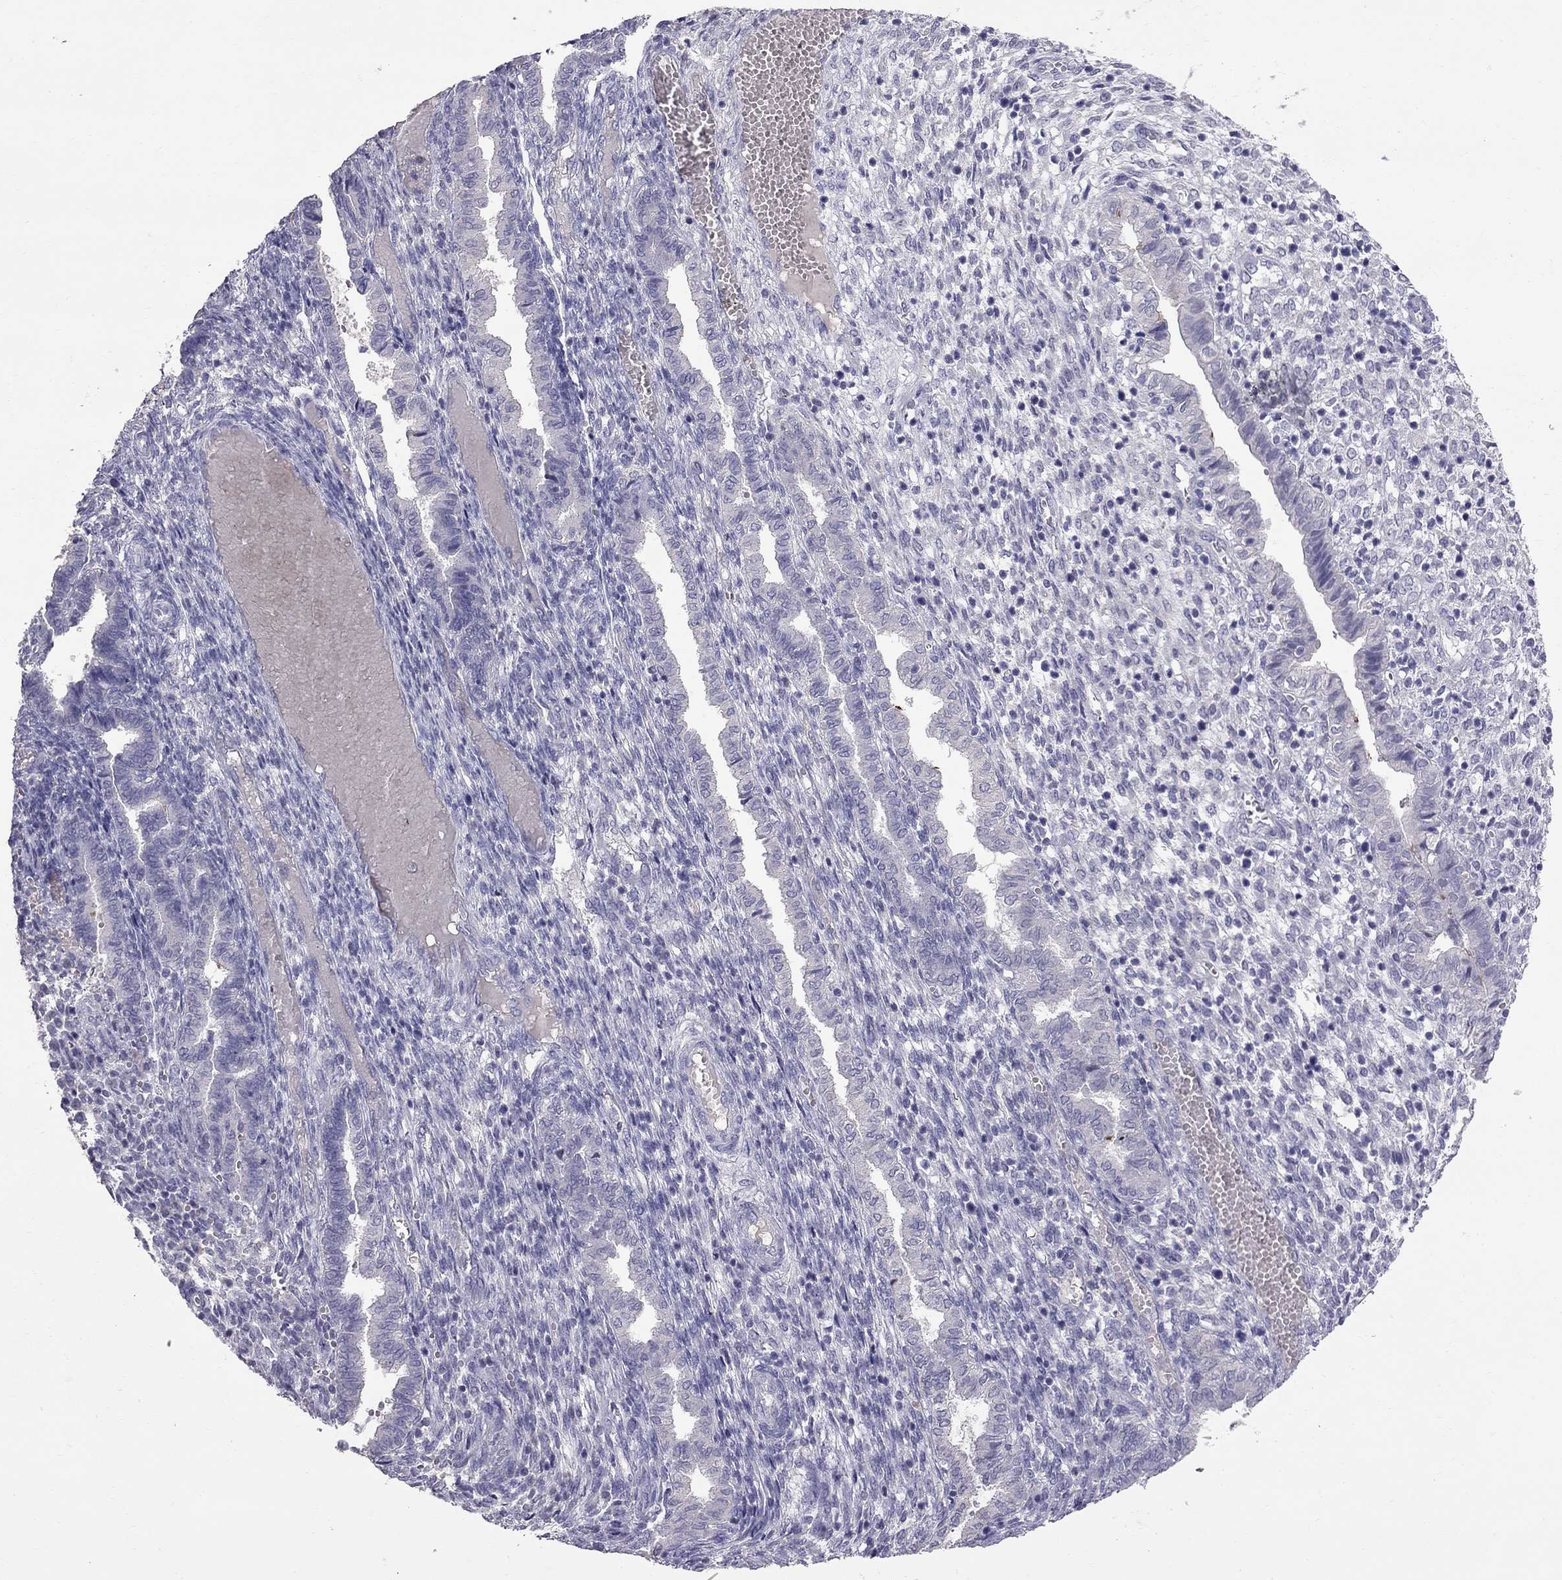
{"staining": {"intensity": "negative", "quantity": "none", "location": "none"}, "tissue": "endometrium", "cell_type": "Cells in endometrial stroma", "image_type": "normal", "snomed": [{"axis": "morphology", "description": "Normal tissue, NOS"}, {"axis": "topography", "description": "Endometrium"}], "caption": "The immunohistochemistry (IHC) image has no significant staining in cells in endometrial stroma of endometrium. Nuclei are stained in blue.", "gene": "CFAP91", "patient": {"sex": "female", "age": 43}}